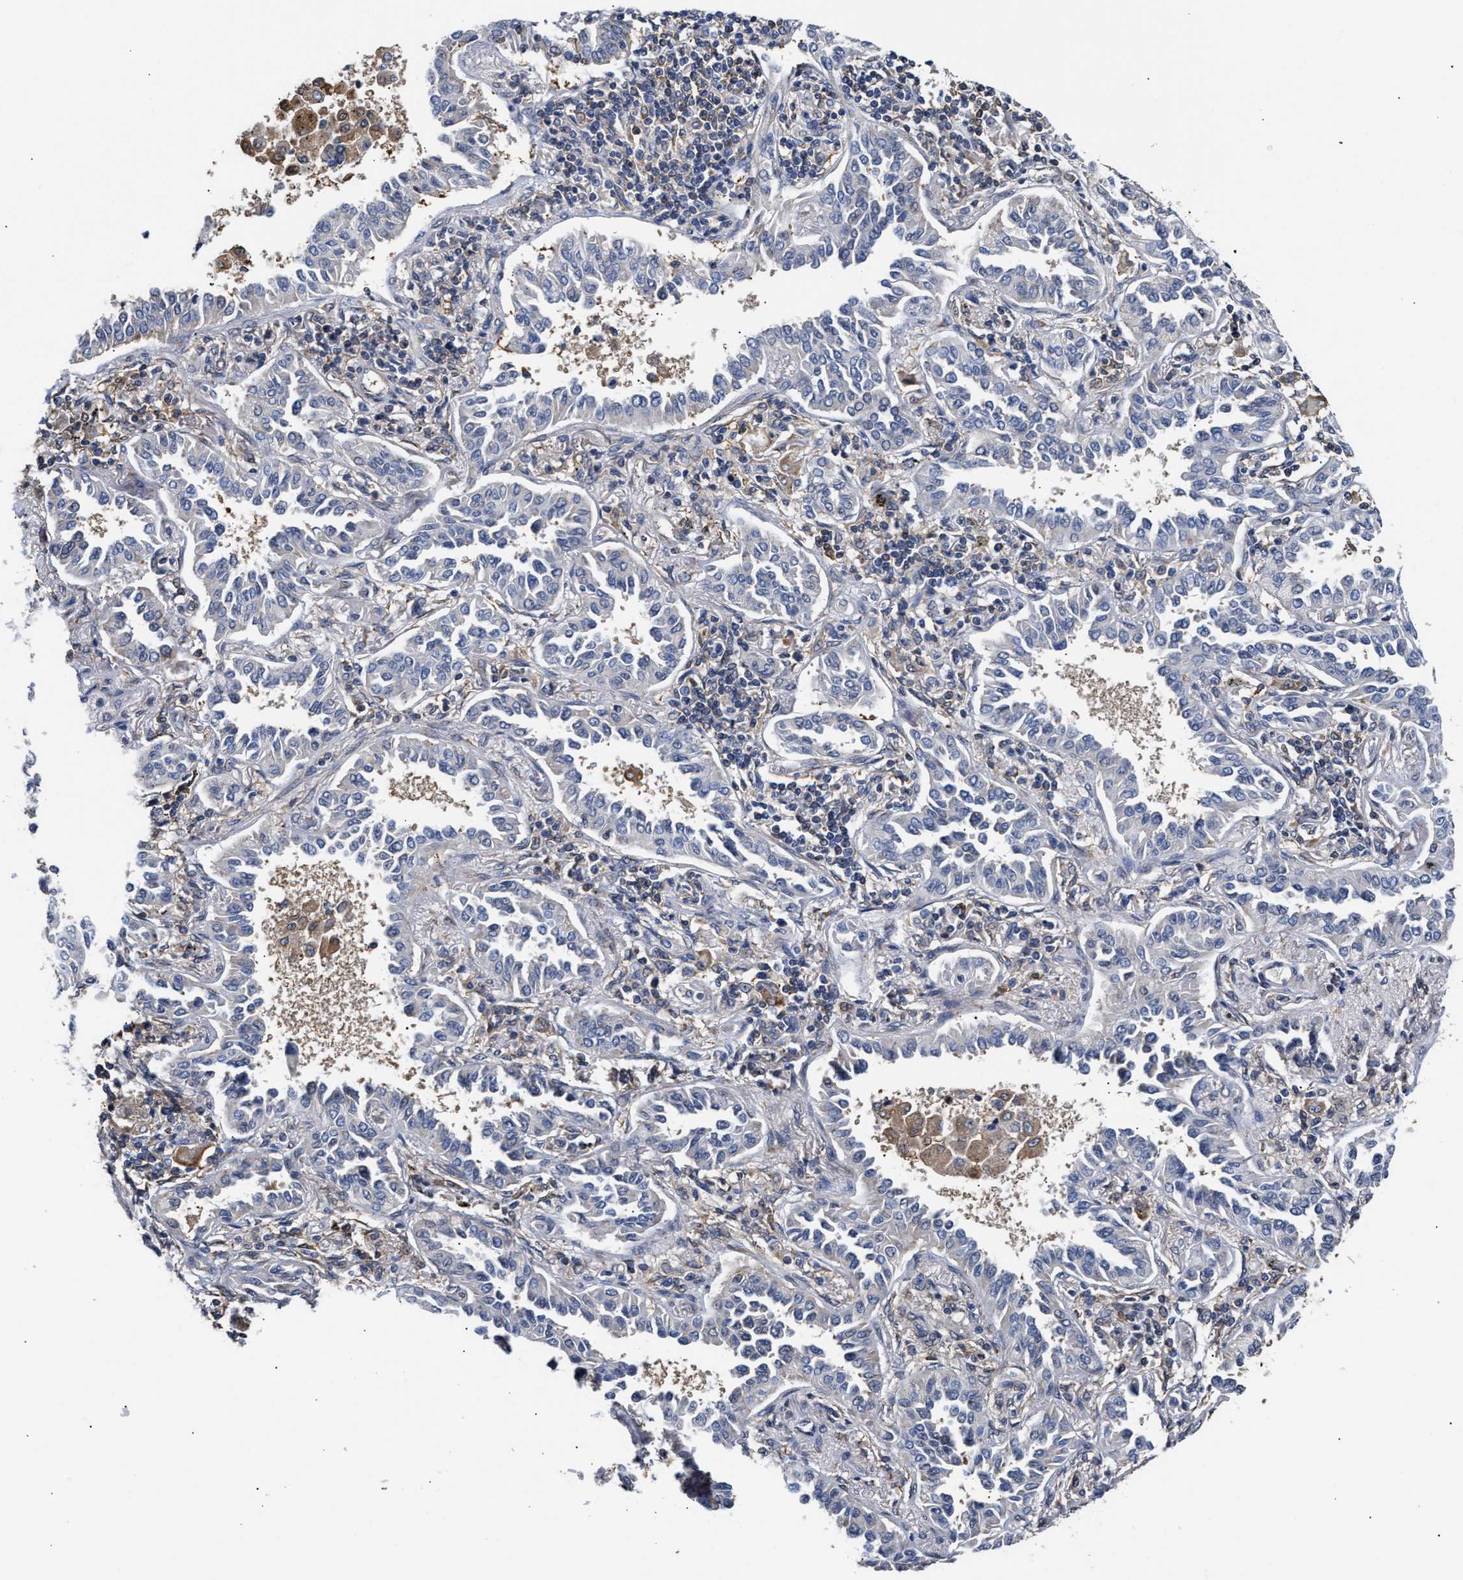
{"staining": {"intensity": "negative", "quantity": "none", "location": "none"}, "tissue": "lung cancer", "cell_type": "Tumor cells", "image_type": "cancer", "snomed": [{"axis": "morphology", "description": "Normal tissue, NOS"}, {"axis": "morphology", "description": "Adenocarcinoma, NOS"}, {"axis": "topography", "description": "Lung"}], "caption": "Lung cancer stained for a protein using IHC demonstrates no expression tumor cells.", "gene": "KLHDC1", "patient": {"sex": "male", "age": 59}}